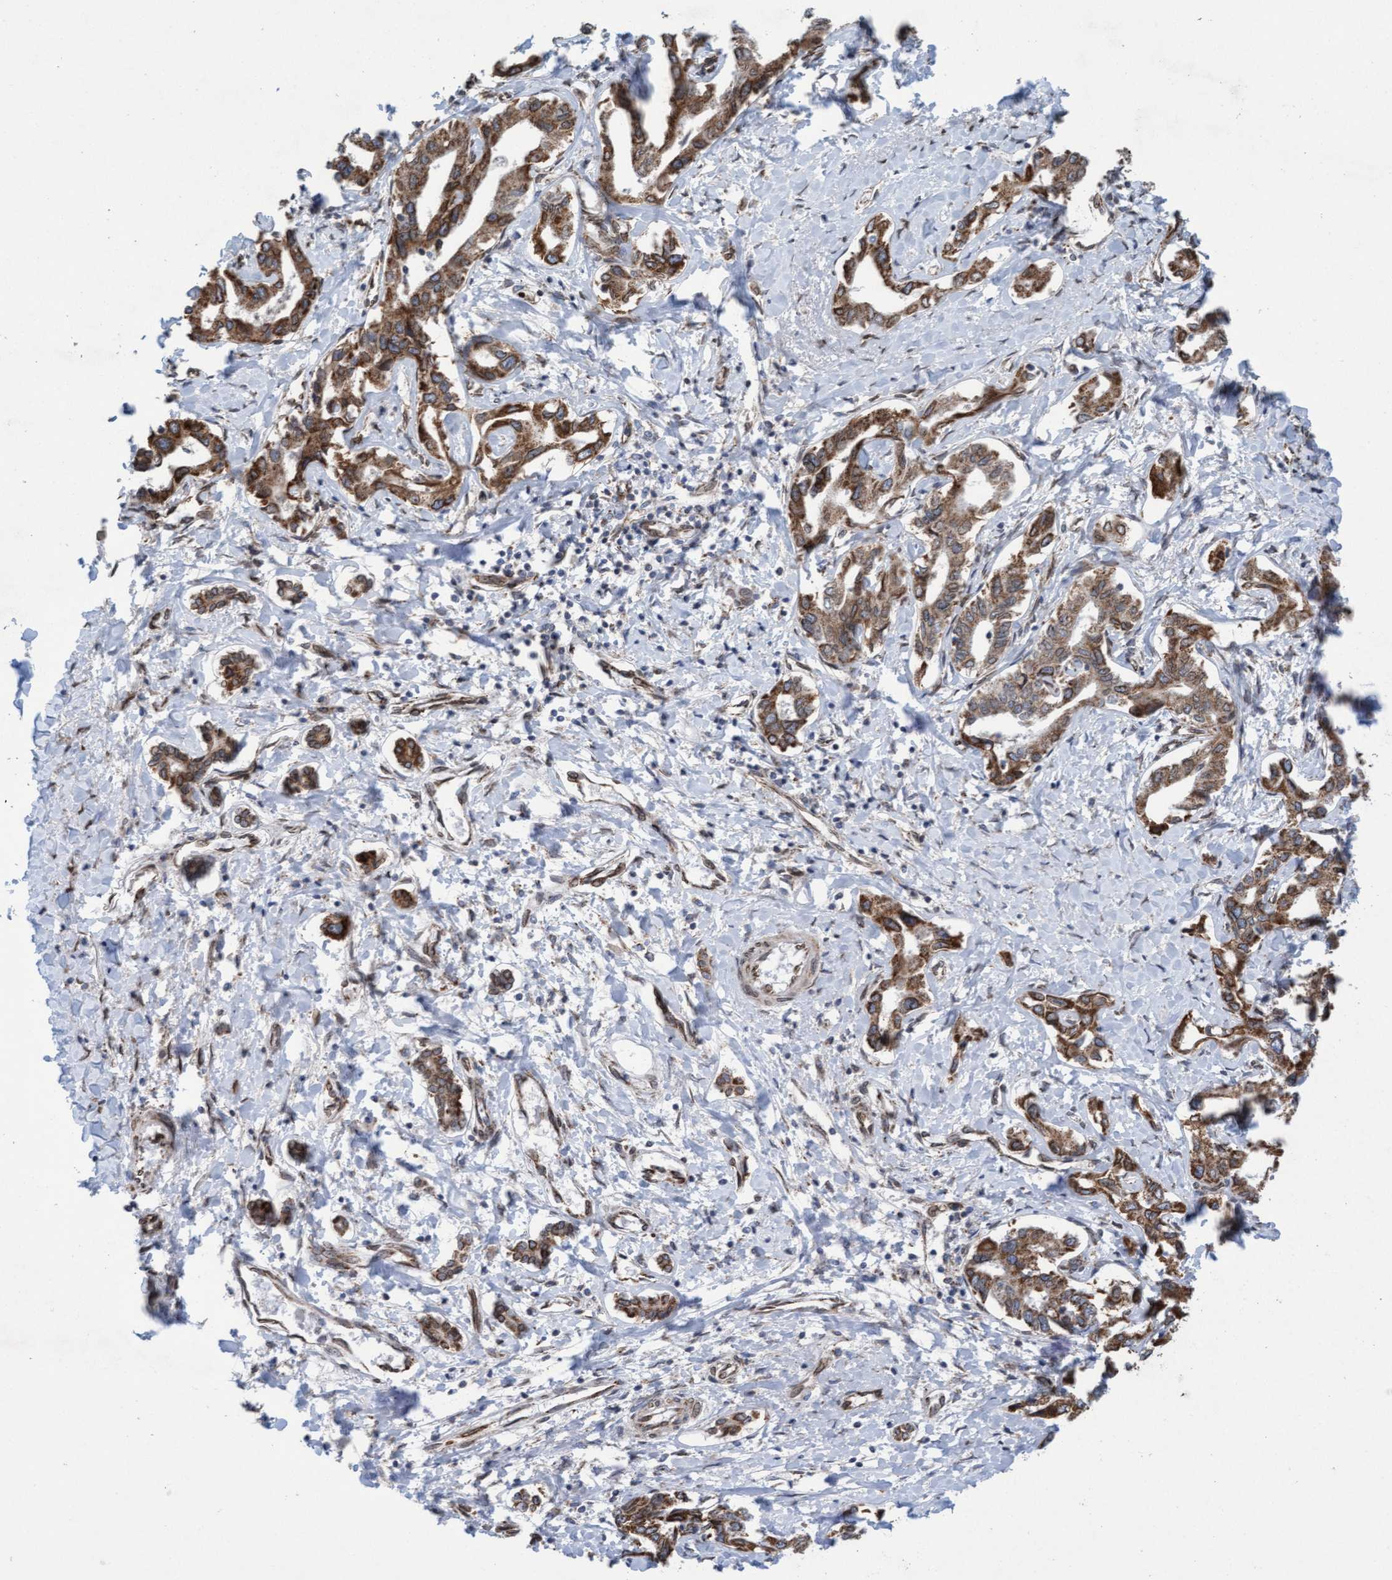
{"staining": {"intensity": "moderate", "quantity": ">75%", "location": "cytoplasmic/membranous"}, "tissue": "liver cancer", "cell_type": "Tumor cells", "image_type": "cancer", "snomed": [{"axis": "morphology", "description": "Cholangiocarcinoma"}, {"axis": "topography", "description": "Liver"}], "caption": "Human cholangiocarcinoma (liver) stained for a protein (brown) demonstrates moderate cytoplasmic/membranous positive staining in approximately >75% of tumor cells.", "gene": "MRPS23", "patient": {"sex": "male", "age": 59}}